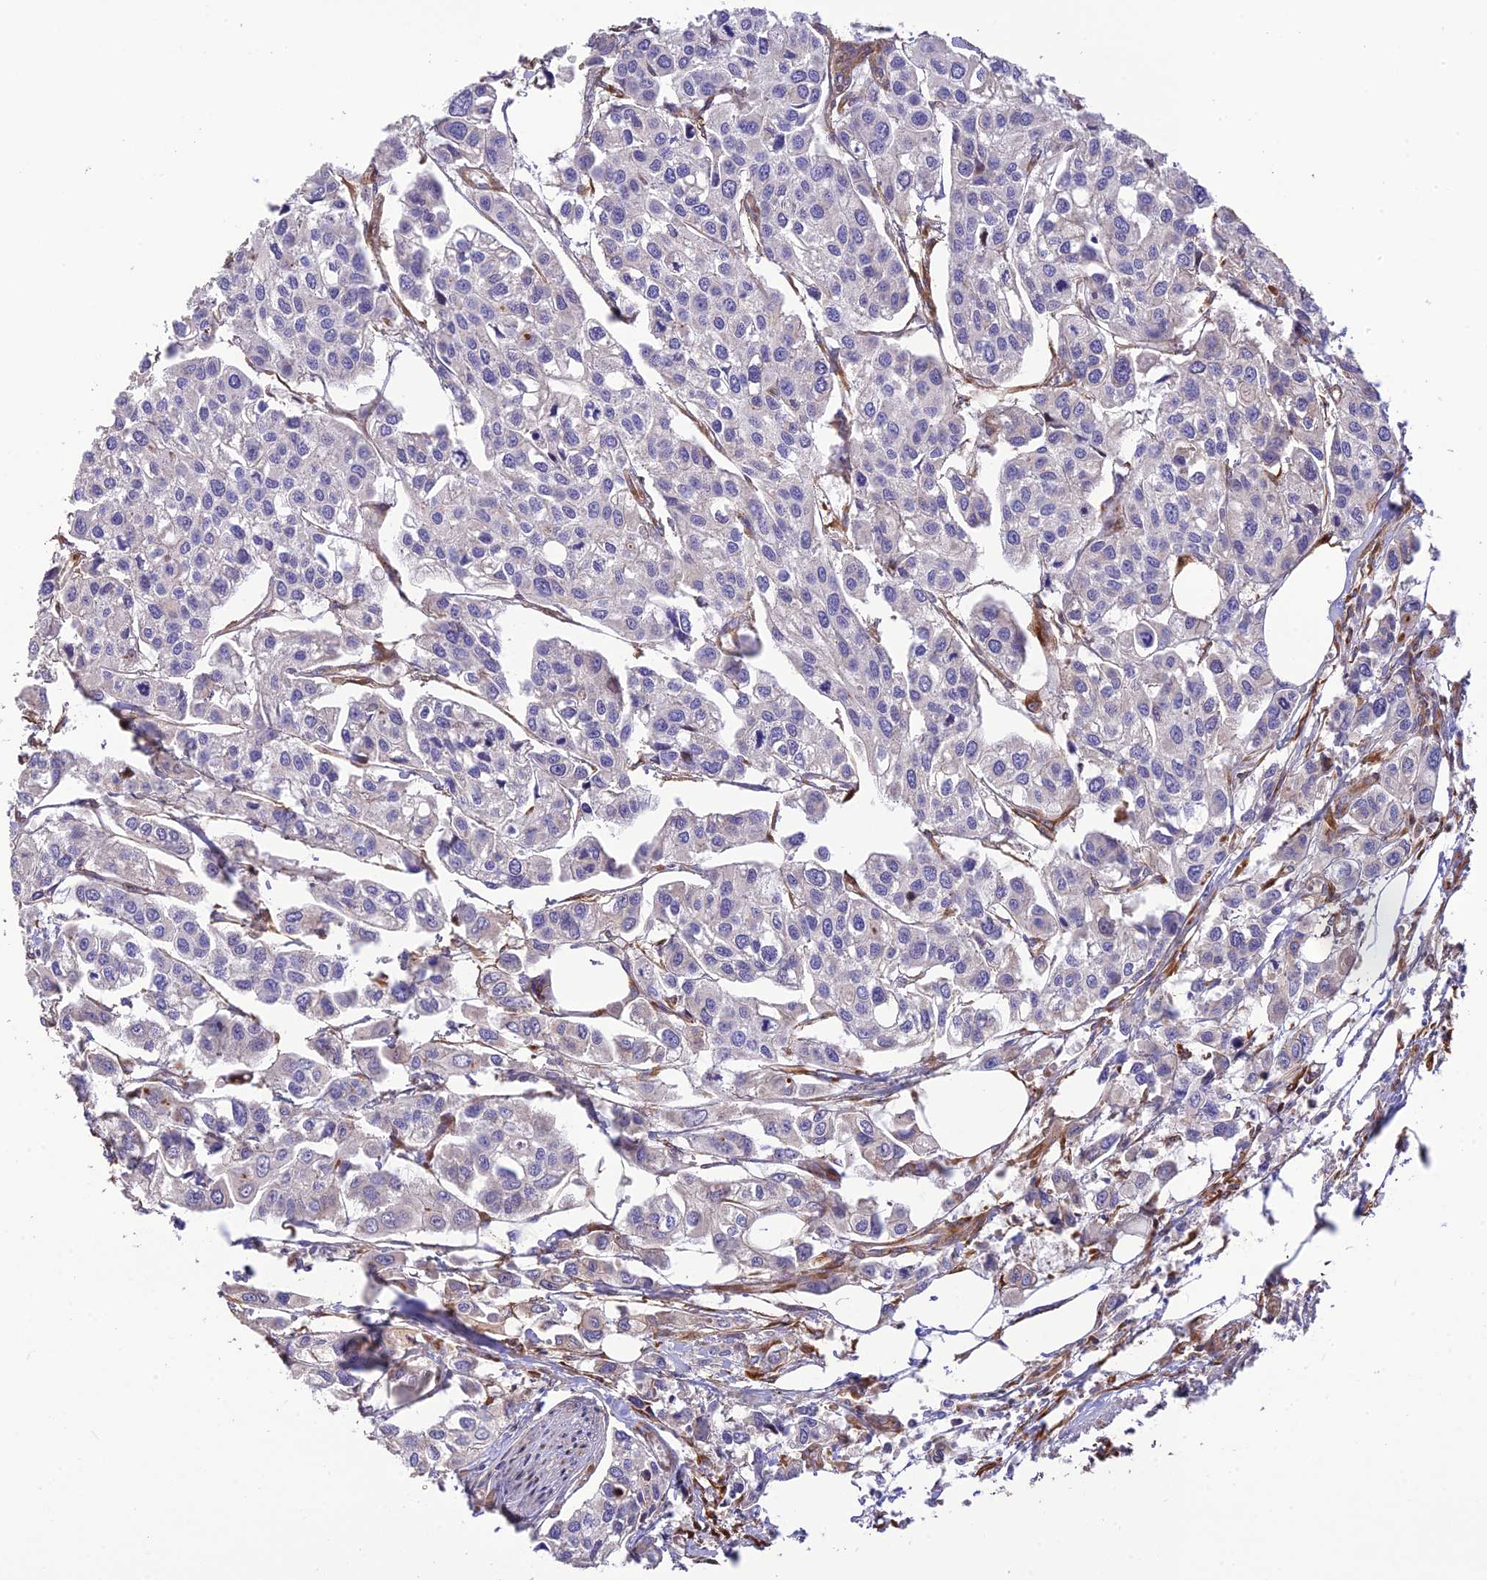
{"staining": {"intensity": "negative", "quantity": "none", "location": "none"}, "tissue": "urothelial cancer", "cell_type": "Tumor cells", "image_type": "cancer", "snomed": [{"axis": "morphology", "description": "Urothelial carcinoma, High grade"}, {"axis": "topography", "description": "Urinary bladder"}], "caption": "Photomicrograph shows no protein staining in tumor cells of urothelial cancer tissue.", "gene": "CPSF4L", "patient": {"sex": "male", "age": 67}}